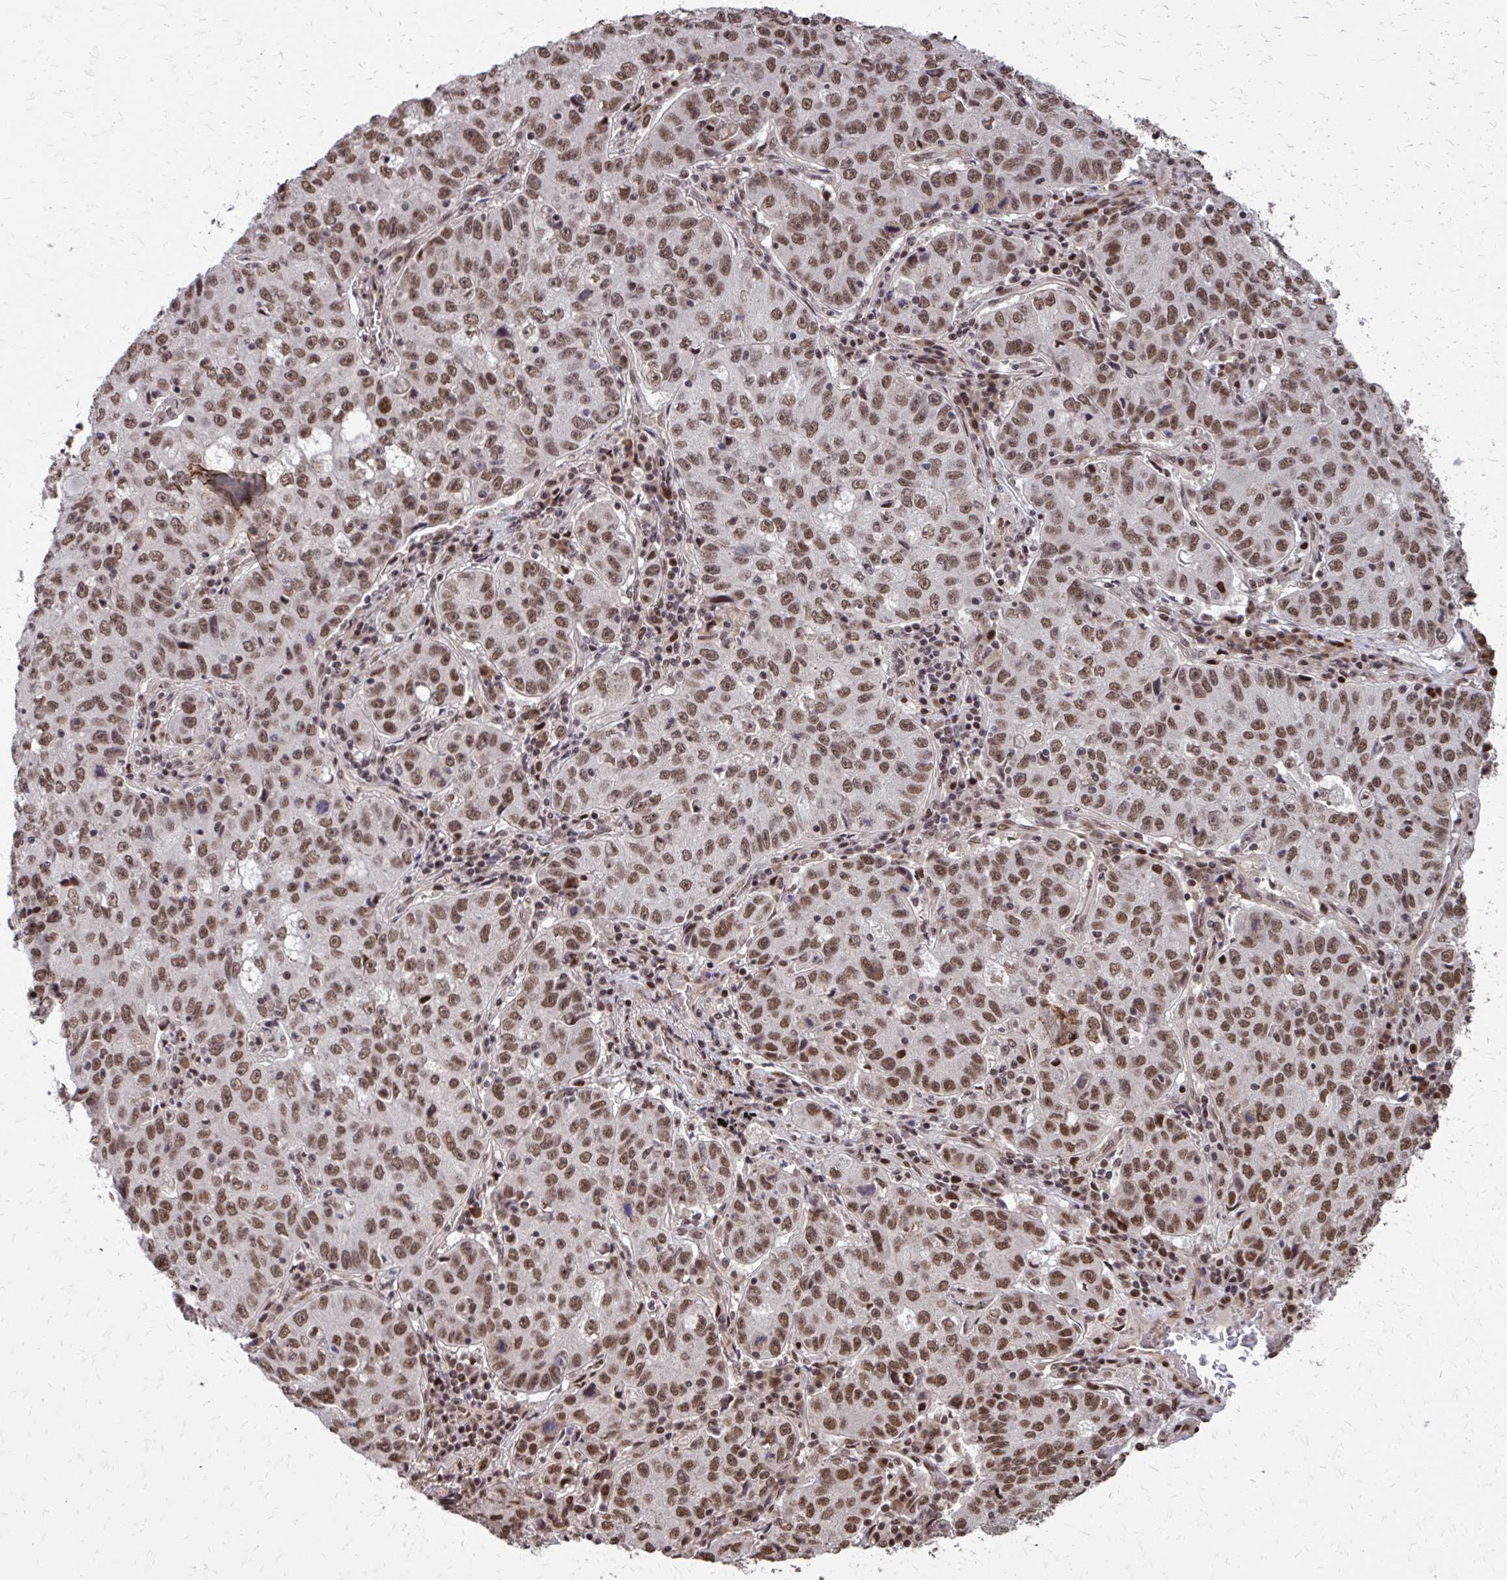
{"staining": {"intensity": "moderate", "quantity": ">75%", "location": "nuclear"}, "tissue": "lung cancer", "cell_type": "Tumor cells", "image_type": "cancer", "snomed": [{"axis": "morphology", "description": "Normal morphology"}, {"axis": "morphology", "description": "Adenocarcinoma, NOS"}, {"axis": "topography", "description": "Lymph node"}, {"axis": "topography", "description": "Lung"}], "caption": "The image exhibits immunohistochemical staining of lung adenocarcinoma. There is moderate nuclear positivity is seen in about >75% of tumor cells. The staining was performed using DAB (3,3'-diaminobenzidine), with brown indicating positive protein expression. Nuclei are stained blue with hematoxylin.", "gene": "SS18", "patient": {"sex": "female", "age": 57}}